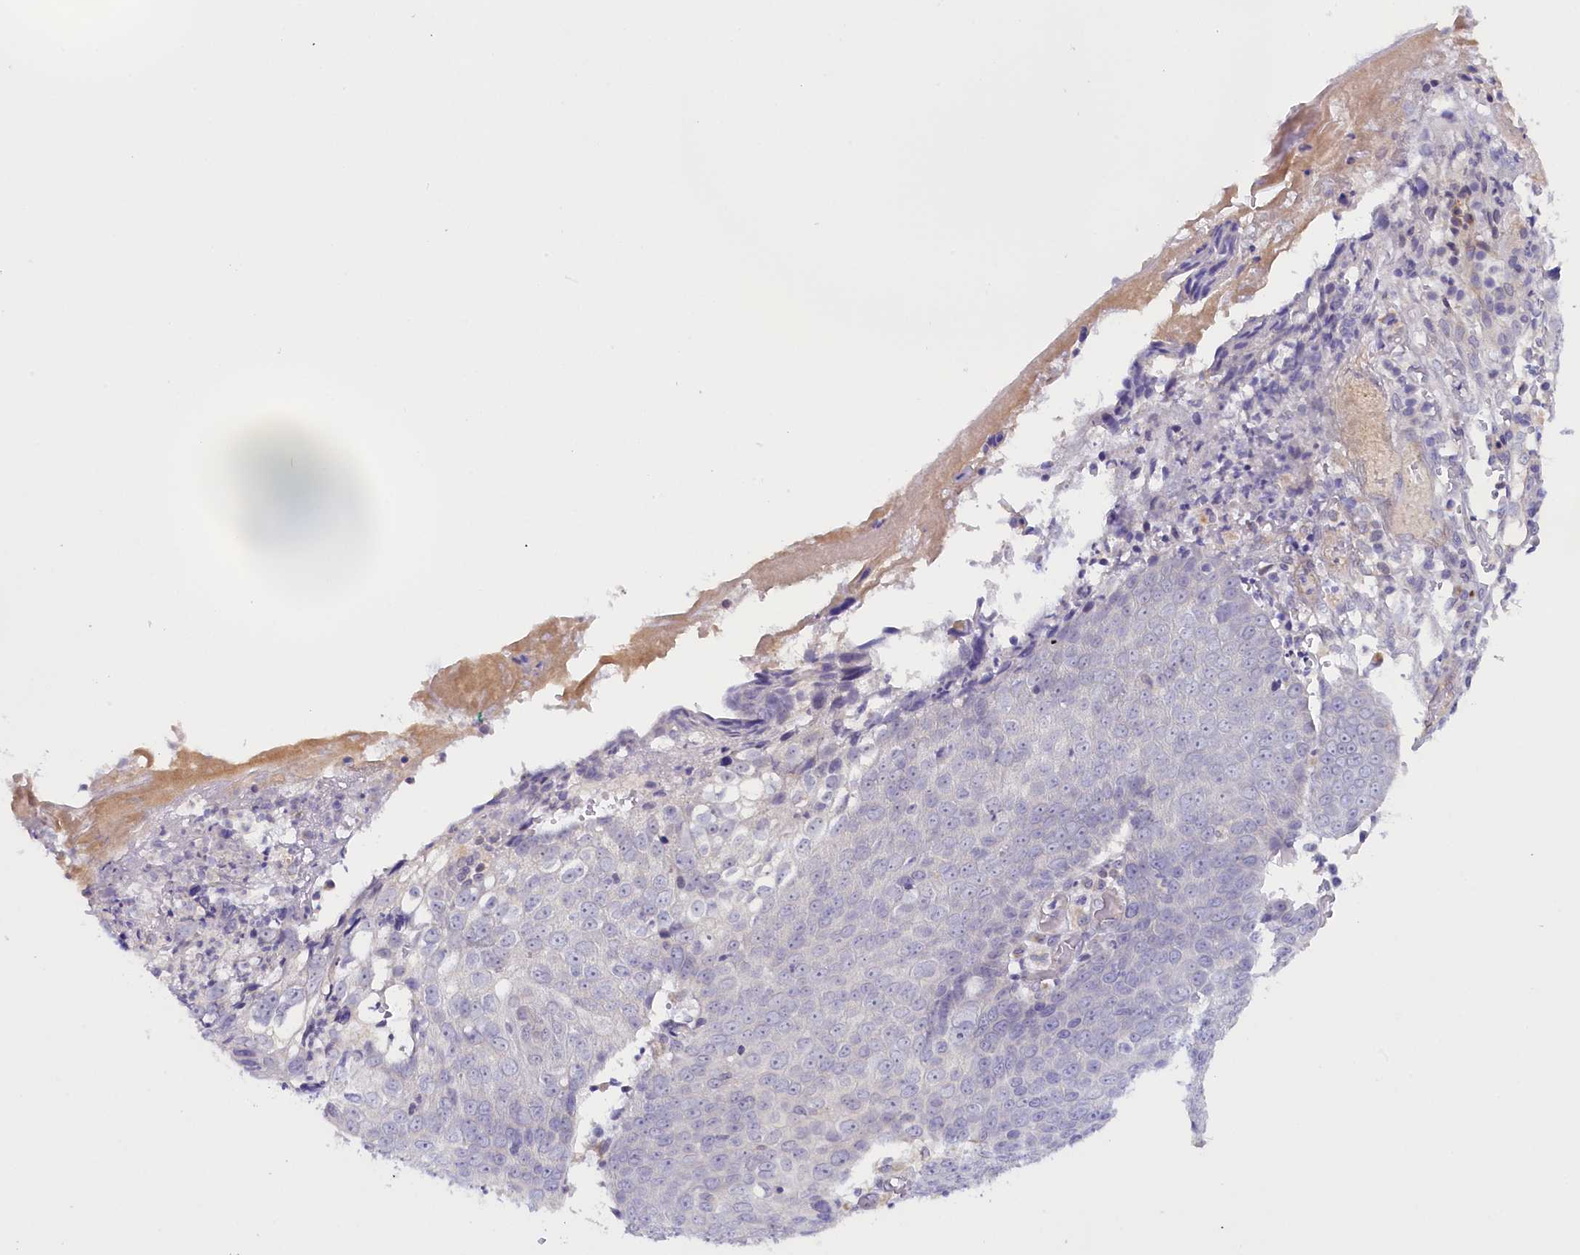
{"staining": {"intensity": "negative", "quantity": "none", "location": "none"}, "tissue": "skin cancer", "cell_type": "Tumor cells", "image_type": "cancer", "snomed": [{"axis": "morphology", "description": "Squamous cell carcinoma, NOS"}, {"axis": "topography", "description": "Skin"}], "caption": "The immunohistochemistry (IHC) histopathology image has no significant staining in tumor cells of skin cancer (squamous cell carcinoma) tissue.", "gene": "IGFALS", "patient": {"sex": "male", "age": 71}}